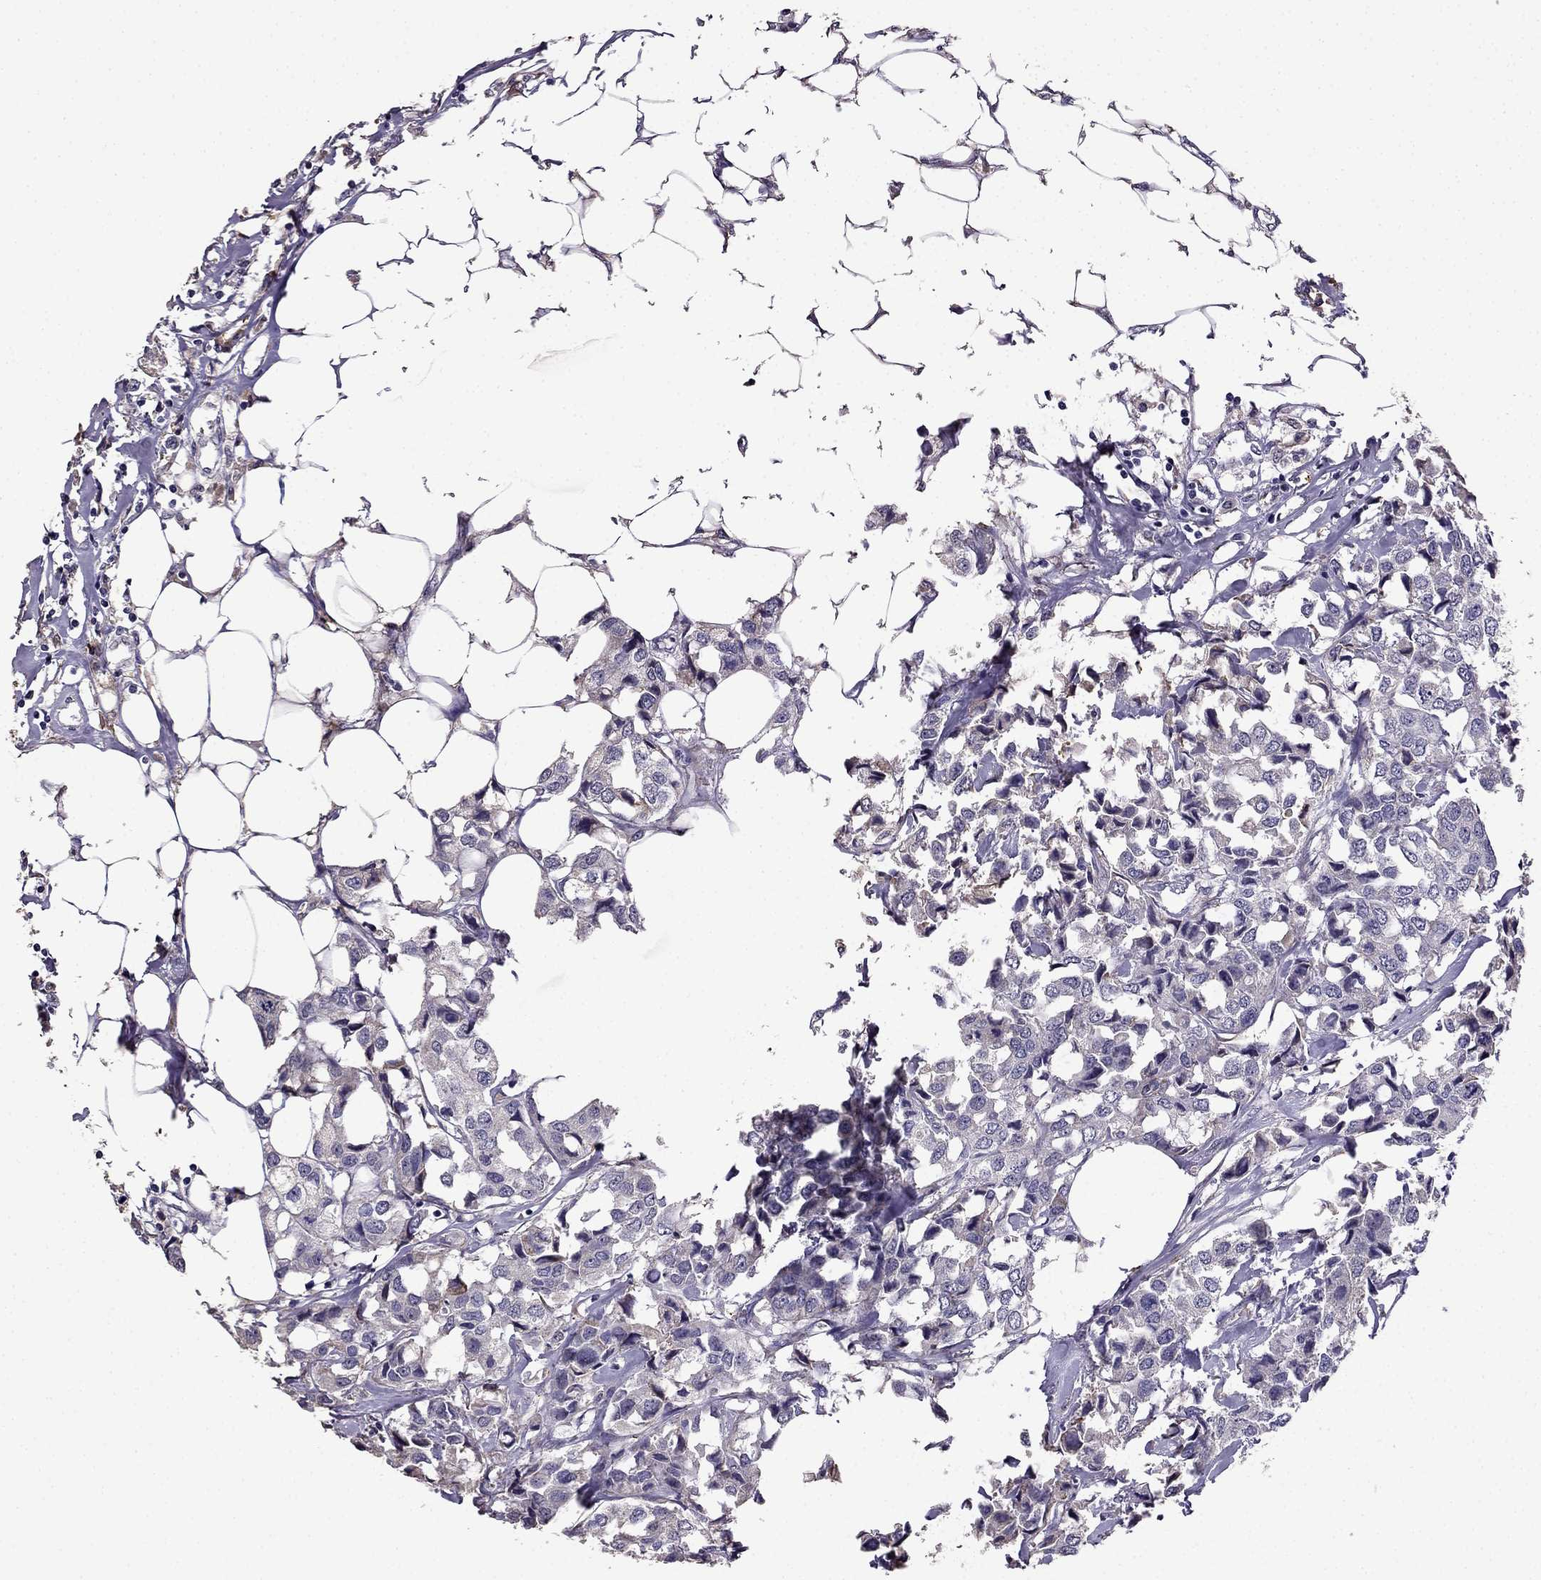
{"staining": {"intensity": "negative", "quantity": "none", "location": "none"}, "tissue": "breast cancer", "cell_type": "Tumor cells", "image_type": "cancer", "snomed": [{"axis": "morphology", "description": "Duct carcinoma"}, {"axis": "topography", "description": "Breast"}], "caption": "Tumor cells show no significant staining in breast cancer.", "gene": "CDH9", "patient": {"sex": "female", "age": 80}}